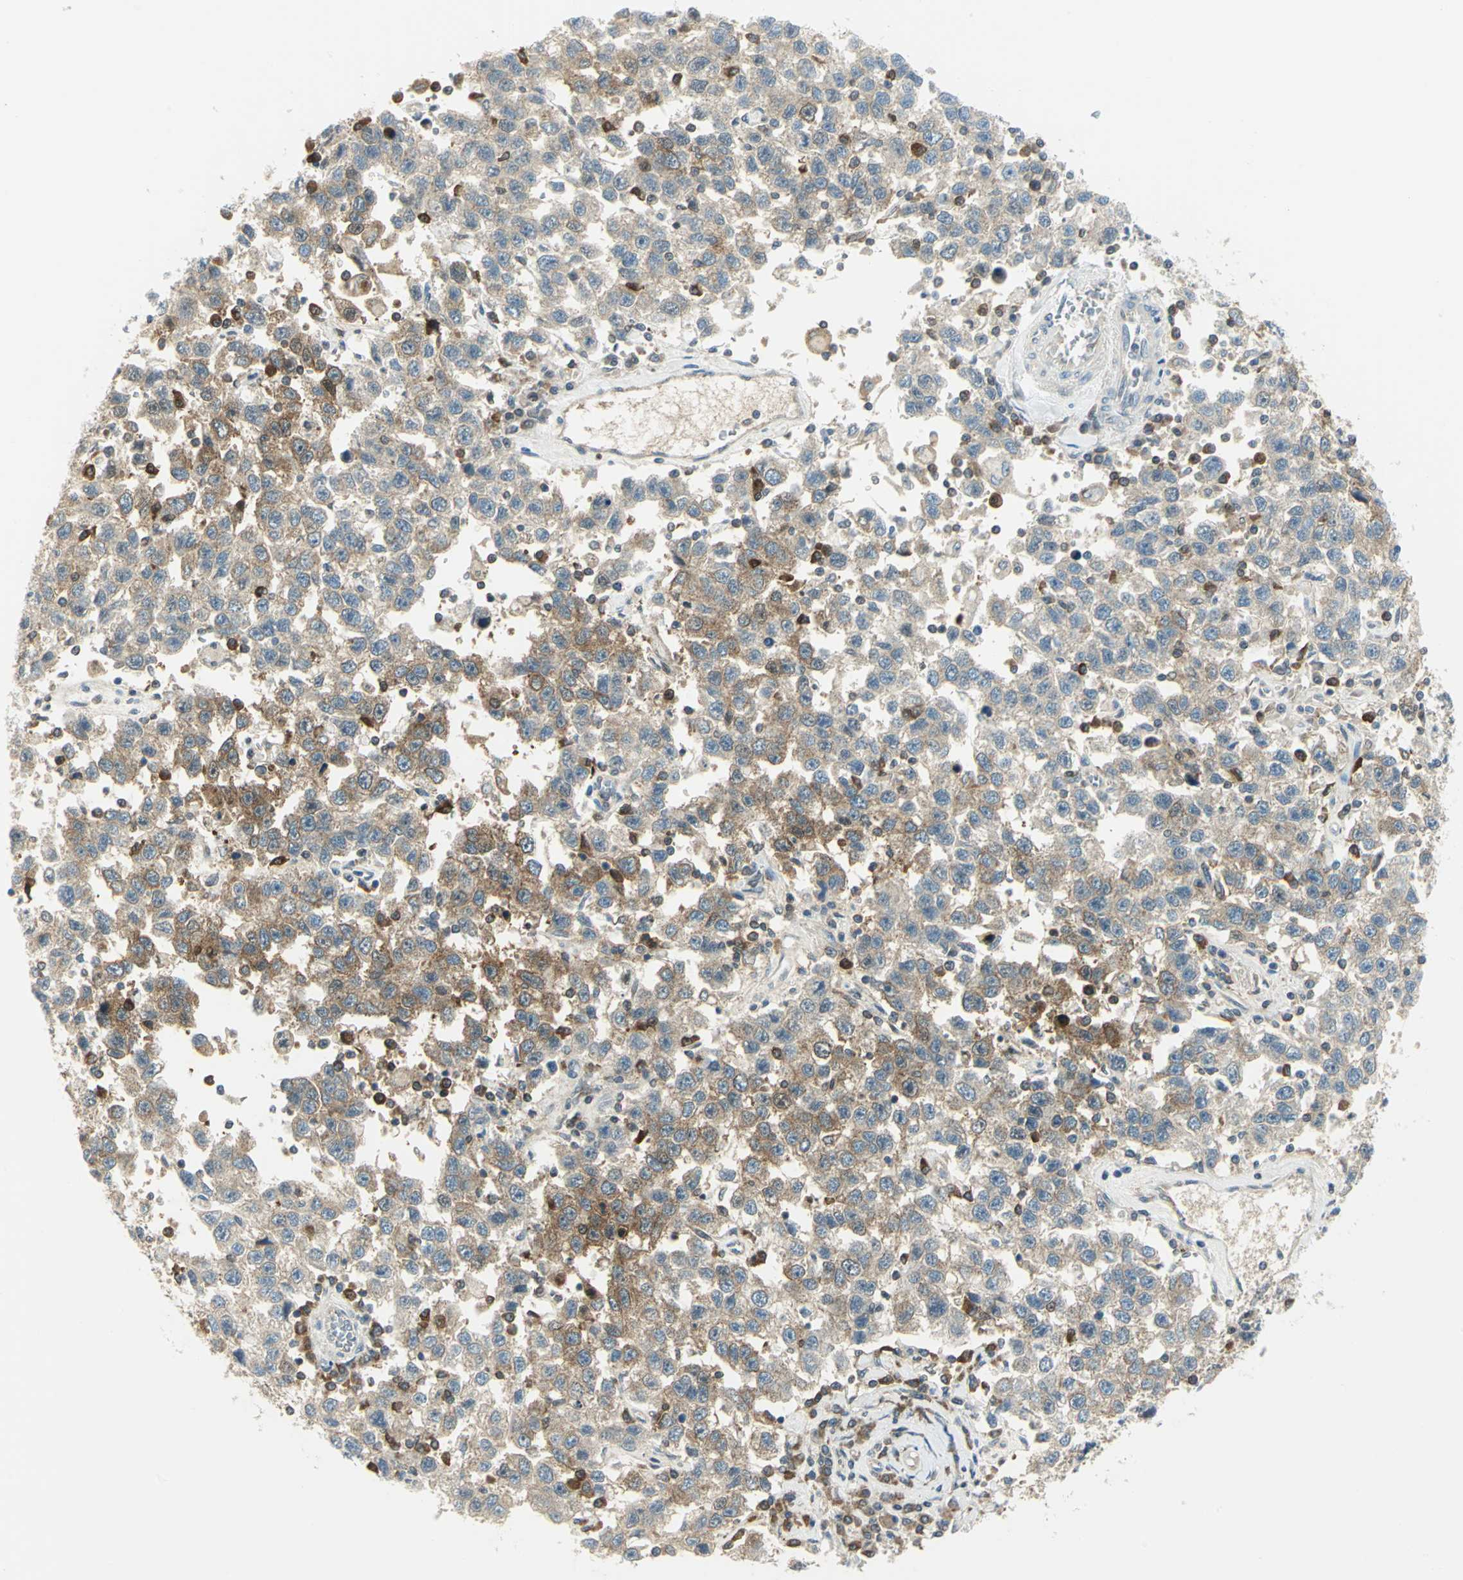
{"staining": {"intensity": "moderate", "quantity": "<25%", "location": "cytoplasmic/membranous"}, "tissue": "testis cancer", "cell_type": "Tumor cells", "image_type": "cancer", "snomed": [{"axis": "morphology", "description": "Seminoma, NOS"}, {"axis": "topography", "description": "Testis"}], "caption": "IHC of testis seminoma reveals low levels of moderate cytoplasmic/membranous staining in about <25% of tumor cells.", "gene": "ALDOA", "patient": {"sex": "male", "age": 41}}